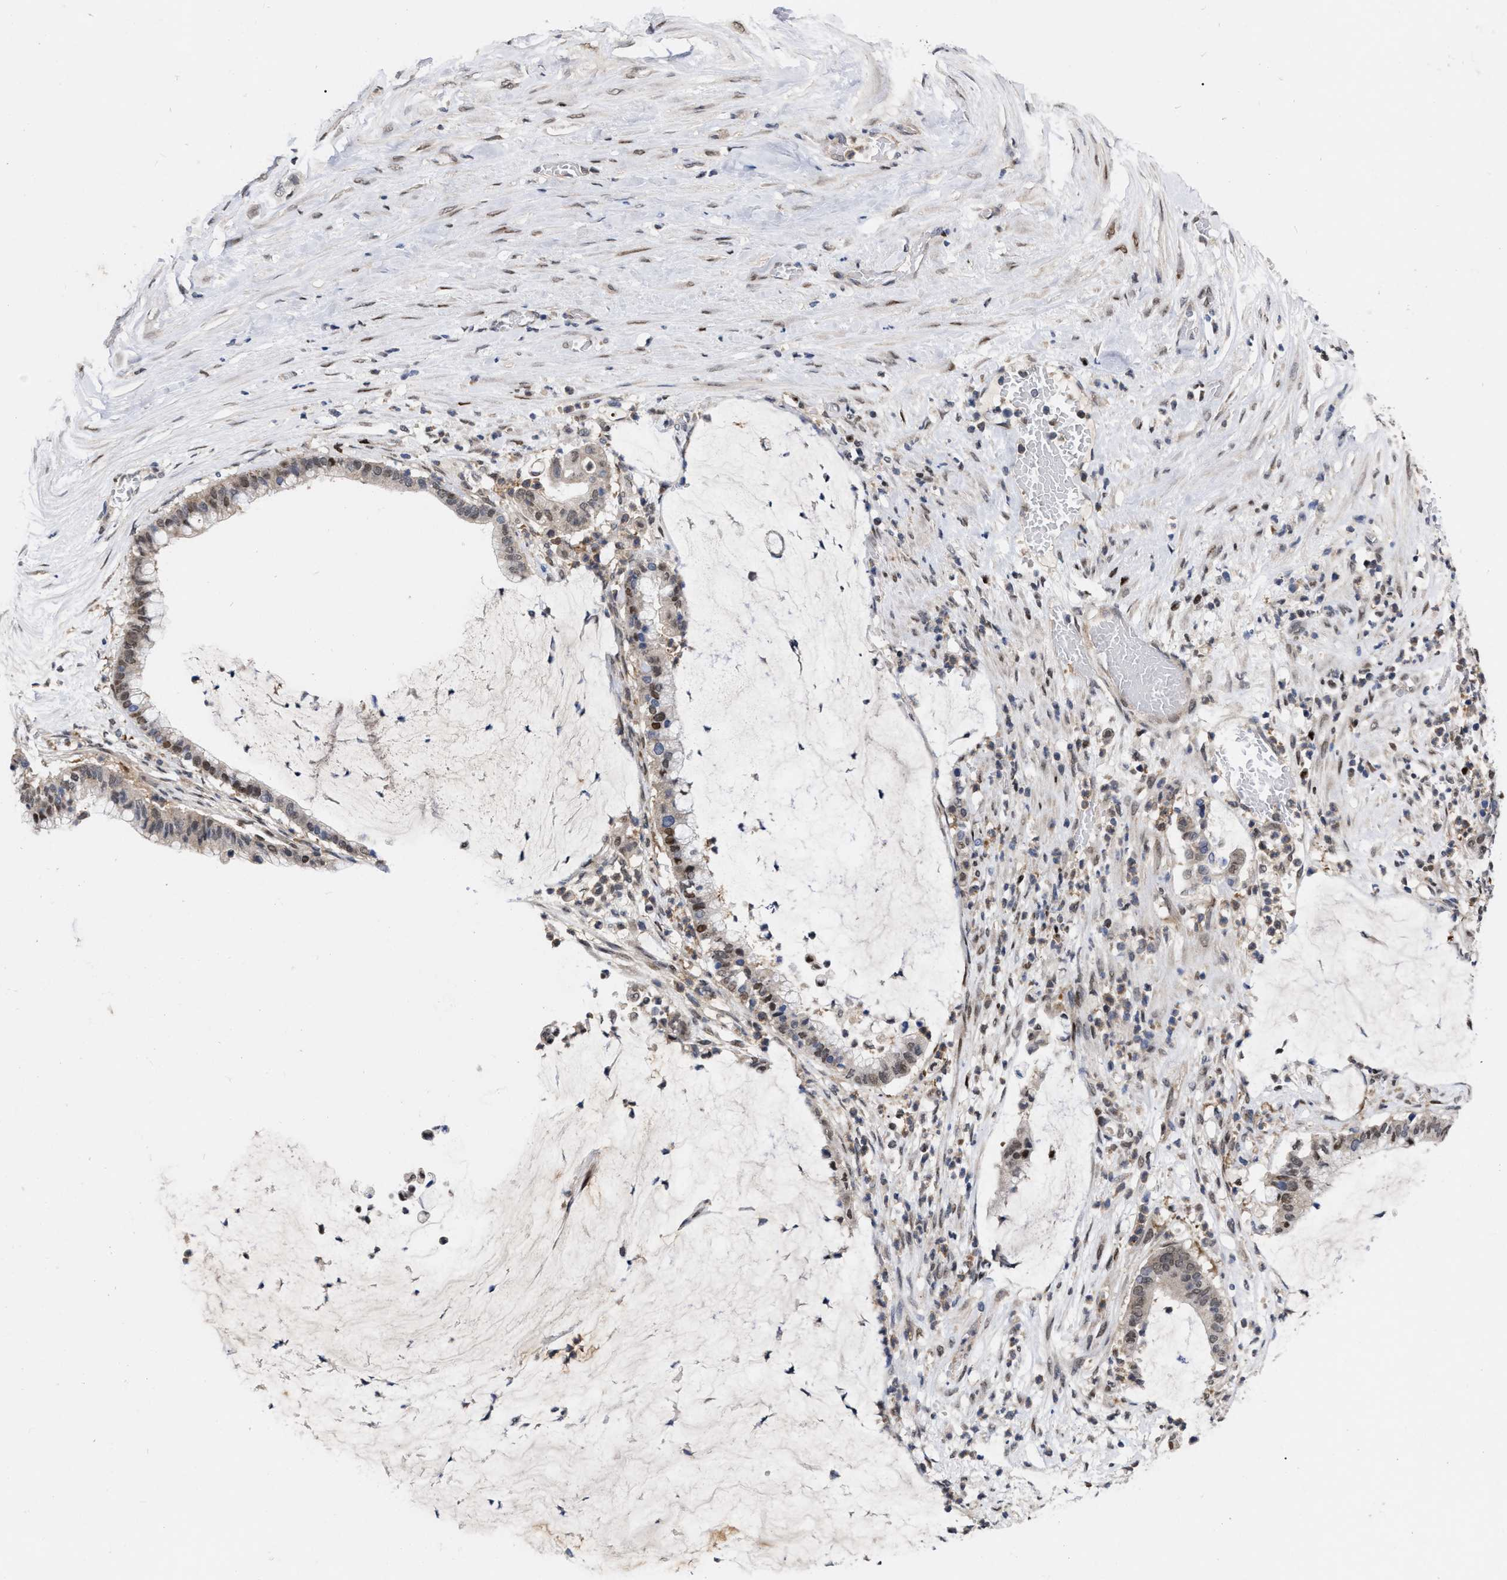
{"staining": {"intensity": "moderate", "quantity": "<25%", "location": "cytoplasmic/membranous,nuclear"}, "tissue": "pancreatic cancer", "cell_type": "Tumor cells", "image_type": "cancer", "snomed": [{"axis": "morphology", "description": "Adenocarcinoma, NOS"}, {"axis": "topography", "description": "Pancreas"}], "caption": "Brown immunohistochemical staining in adenocarcinoma (pancreatic) exhibits moderate cytoplasmic/membranous and nuclear expression in about <25% of tumor cells.", "gene": "MDM4", "patient": {"sex": "male", "age": 41}}